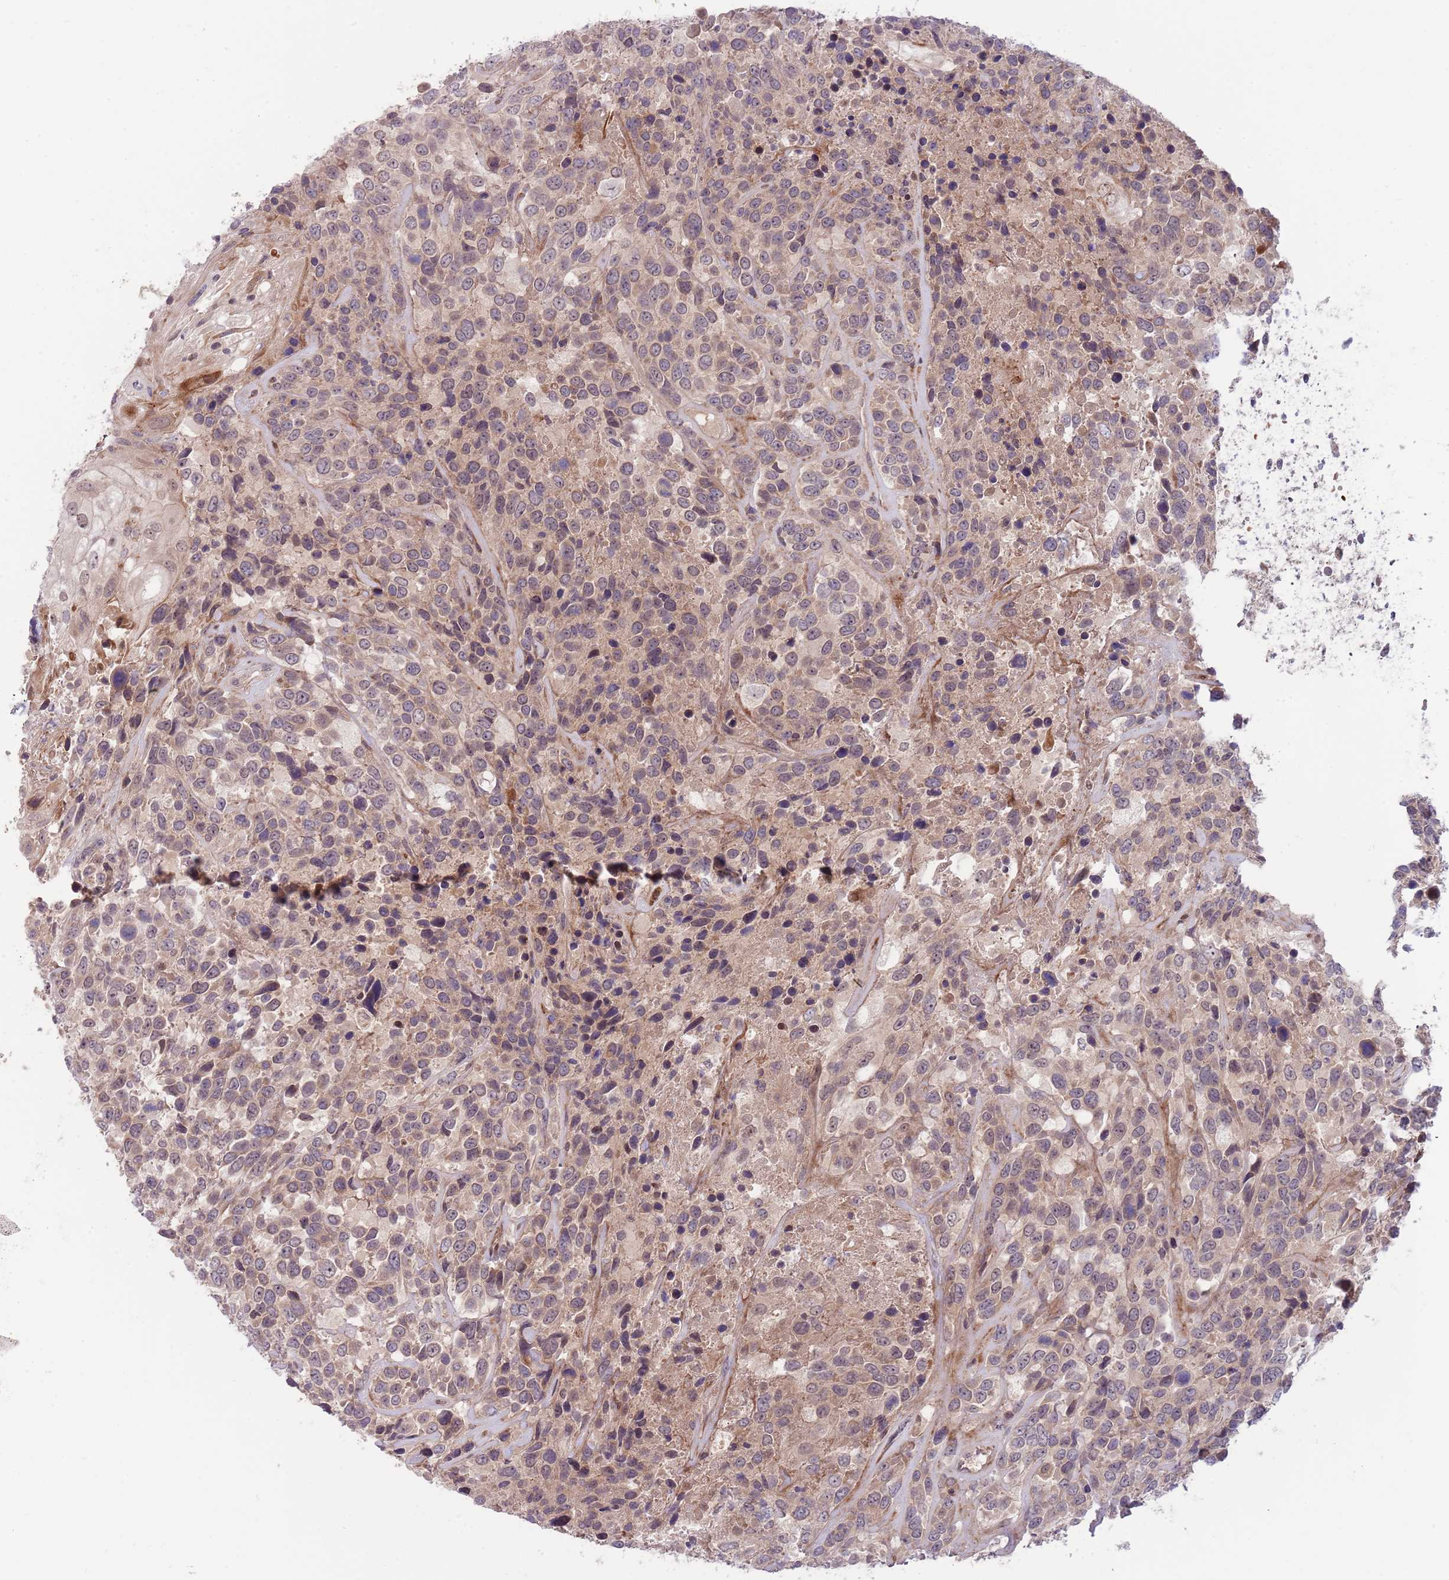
{"staining": {"intensity": "weak", "quantity": "25%-75%", "location": "cytoplasmic/membranous"}, "tissue": "urothelial cancer", "cell_type": "Tumor cells", "image_type": "cancer", "snomed": [{"axis": "morphology", "description": "Urothelial carcinoma, High grade"}, {"axis": "topography", "description": "Urinary bladder"}], "caption": "Protein staining of urothelial carcinoma (high-grade) tissue demonstrates weak cytoplasmic/membranous staining in approximately 25%-75% of tumor cells.", "gene": "NT5DC4", "patient": {"sex": "female", "age": 70}}